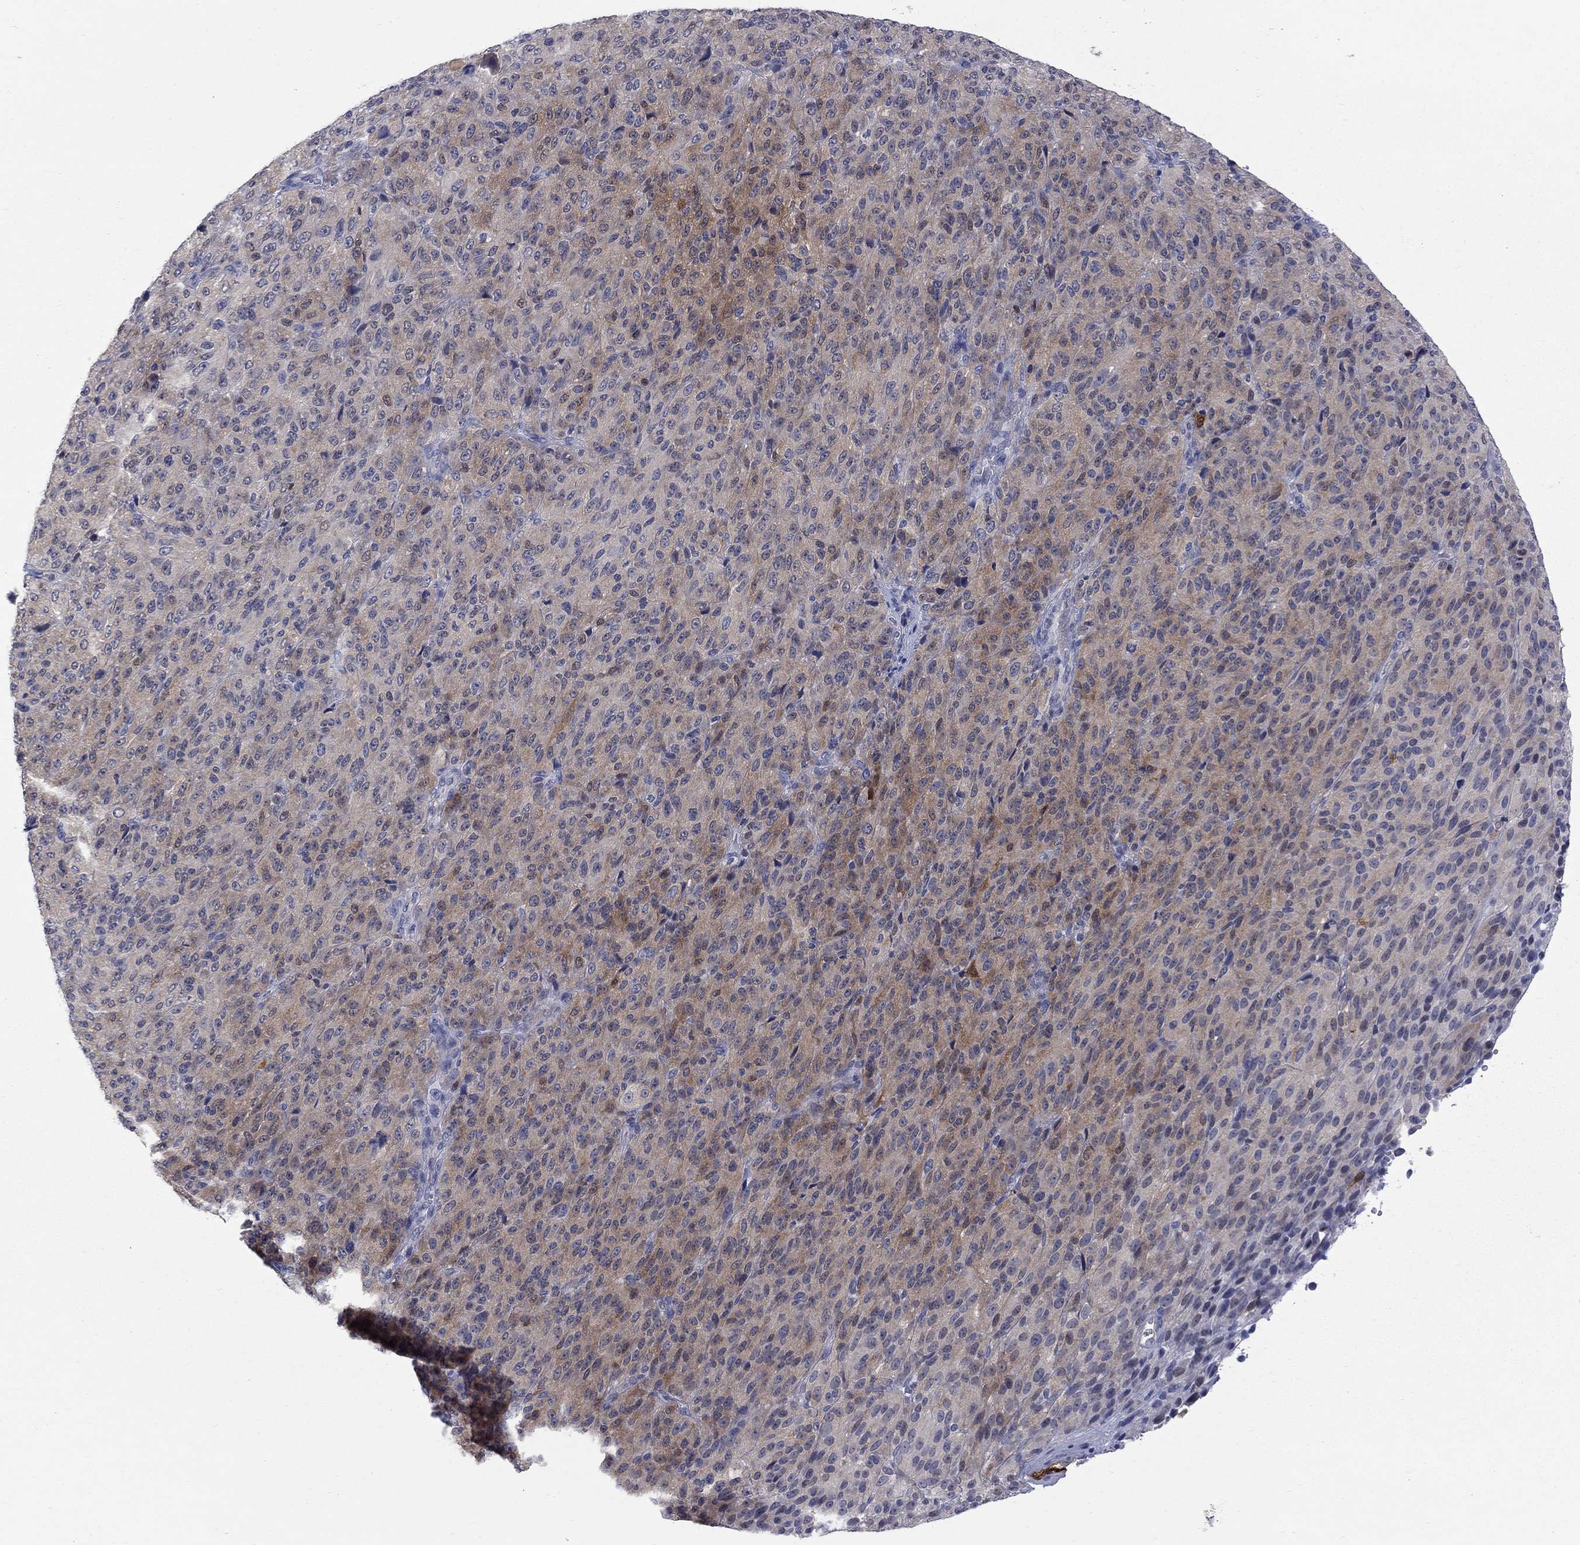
{"staining": {"intensity": "weak", "quantity": "<25%", "location": "cytoplasmic/membranous"}, "tissue": "melanoma", "cell_type": "Tumor cells", "image_type": "cancer", "snomed": [{"axis": "morphology", "description": "Malignant melanoma, Metastatic site"}, {"axis": "topography", "description": "Brain"}], "caption": "Tumor cells are negative for protein expression in human malignant melanoma (metastatic site).", "gene": "HKDC1", "patient": {"sex": "female", "age": 56}}